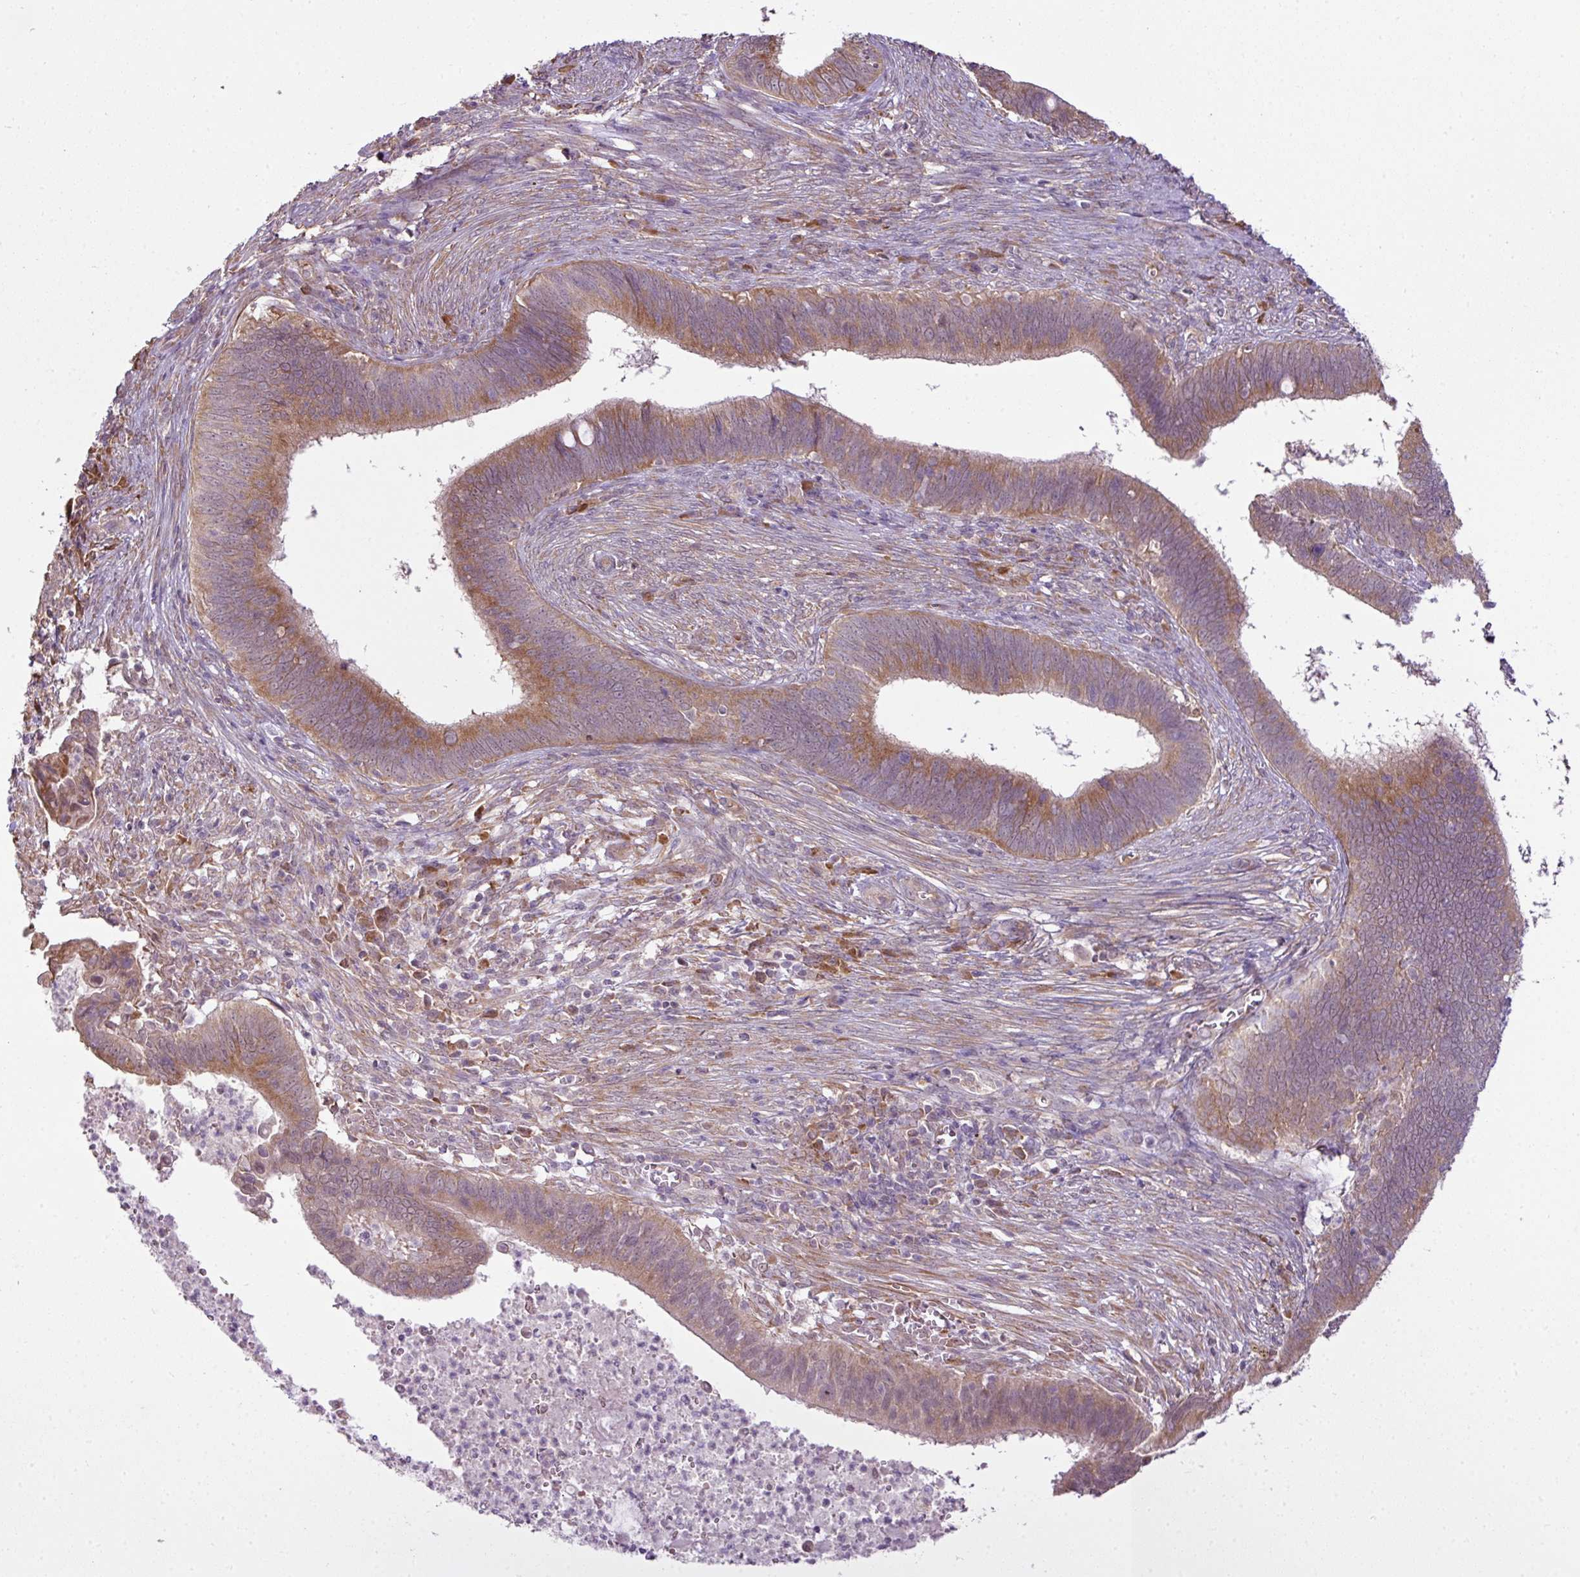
{"staining": {"intensity": "moderate", "quantity": "25%-75%", "location": "cytoplasmic/membranous"}, "tissue": "cervical cancer", "cell_type": "Tumor cells", "image_type": "cancer", "snomed": [{"axis": "morphology", "description": "Adenocarcinoma, NOS"}, {"axis": "topography", "description": "Cervix"}], "caption": "High-magnification brightfield microscopy of cervical adenocarcinoma stained with DAB (3,3'-diaminobenzidine) (brown) and counterstained with hematoxylin (blue). tumor cells exhibit moderate cytoplasmic/membranous staining is present in approximately25%-75% of cells.", "gene": "DNAAF4", "patient": {"sex": "female", "age": 42}}